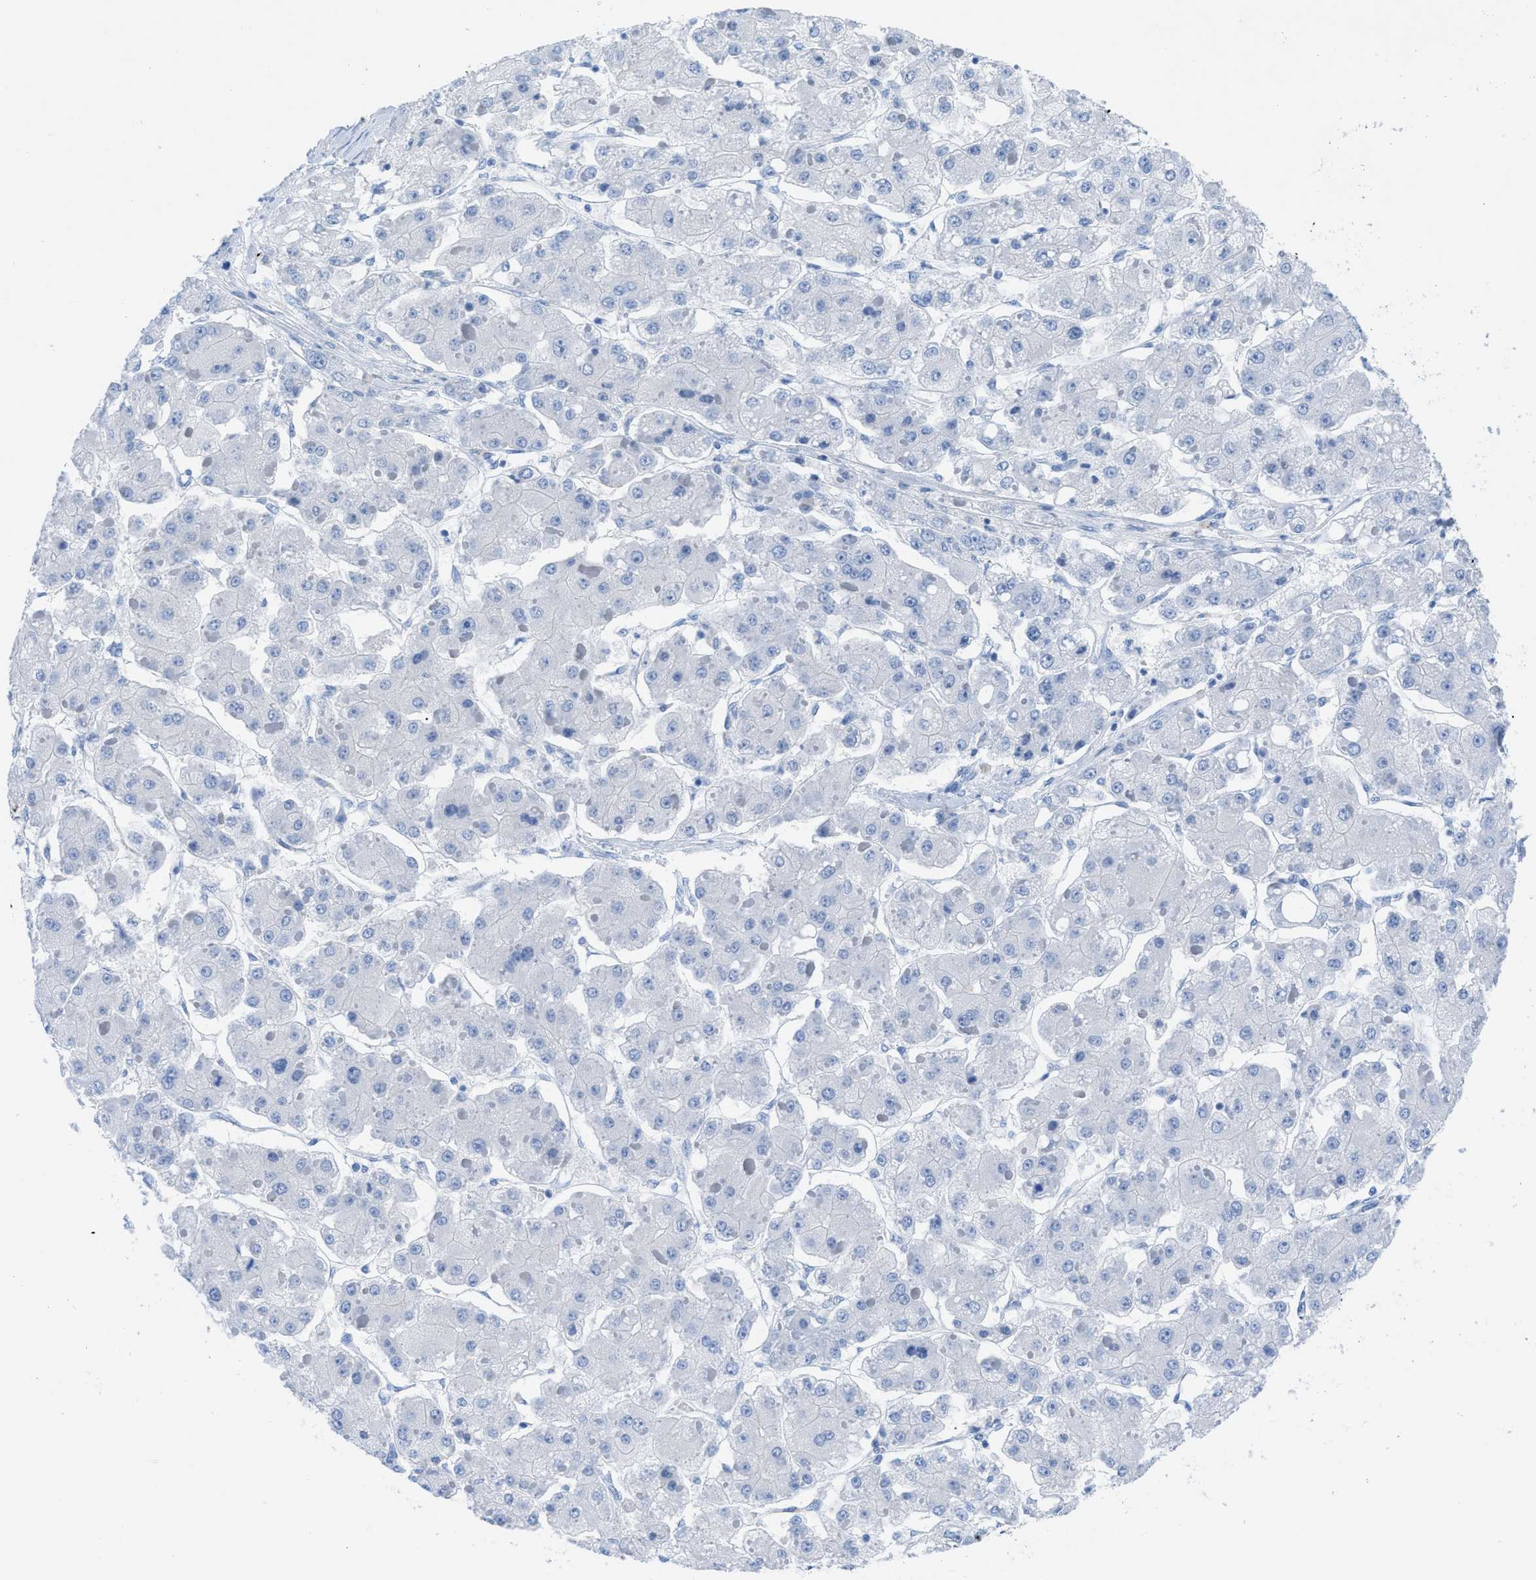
{"staining": {"intensity": "negative", "quantity": "none", "location": "none"}, "tissue": "liver cancer", "cell_type": "Tumor cells", "image_type": "cancer", "snomed": [{"axis": "morphology", "description": "Carcinoma, Hepatocellular, NOS"}, {"axis": "topography", "description": "Liver"}], "caption": "High power microscopy histopathology image of an immunohistochemistry photomicrograph of liver hepatocellular carcinoma, revealing no significant positivity in tumor cells.", "gene": "TCL1A", "patient": {"sex": "female", "age": 73}}